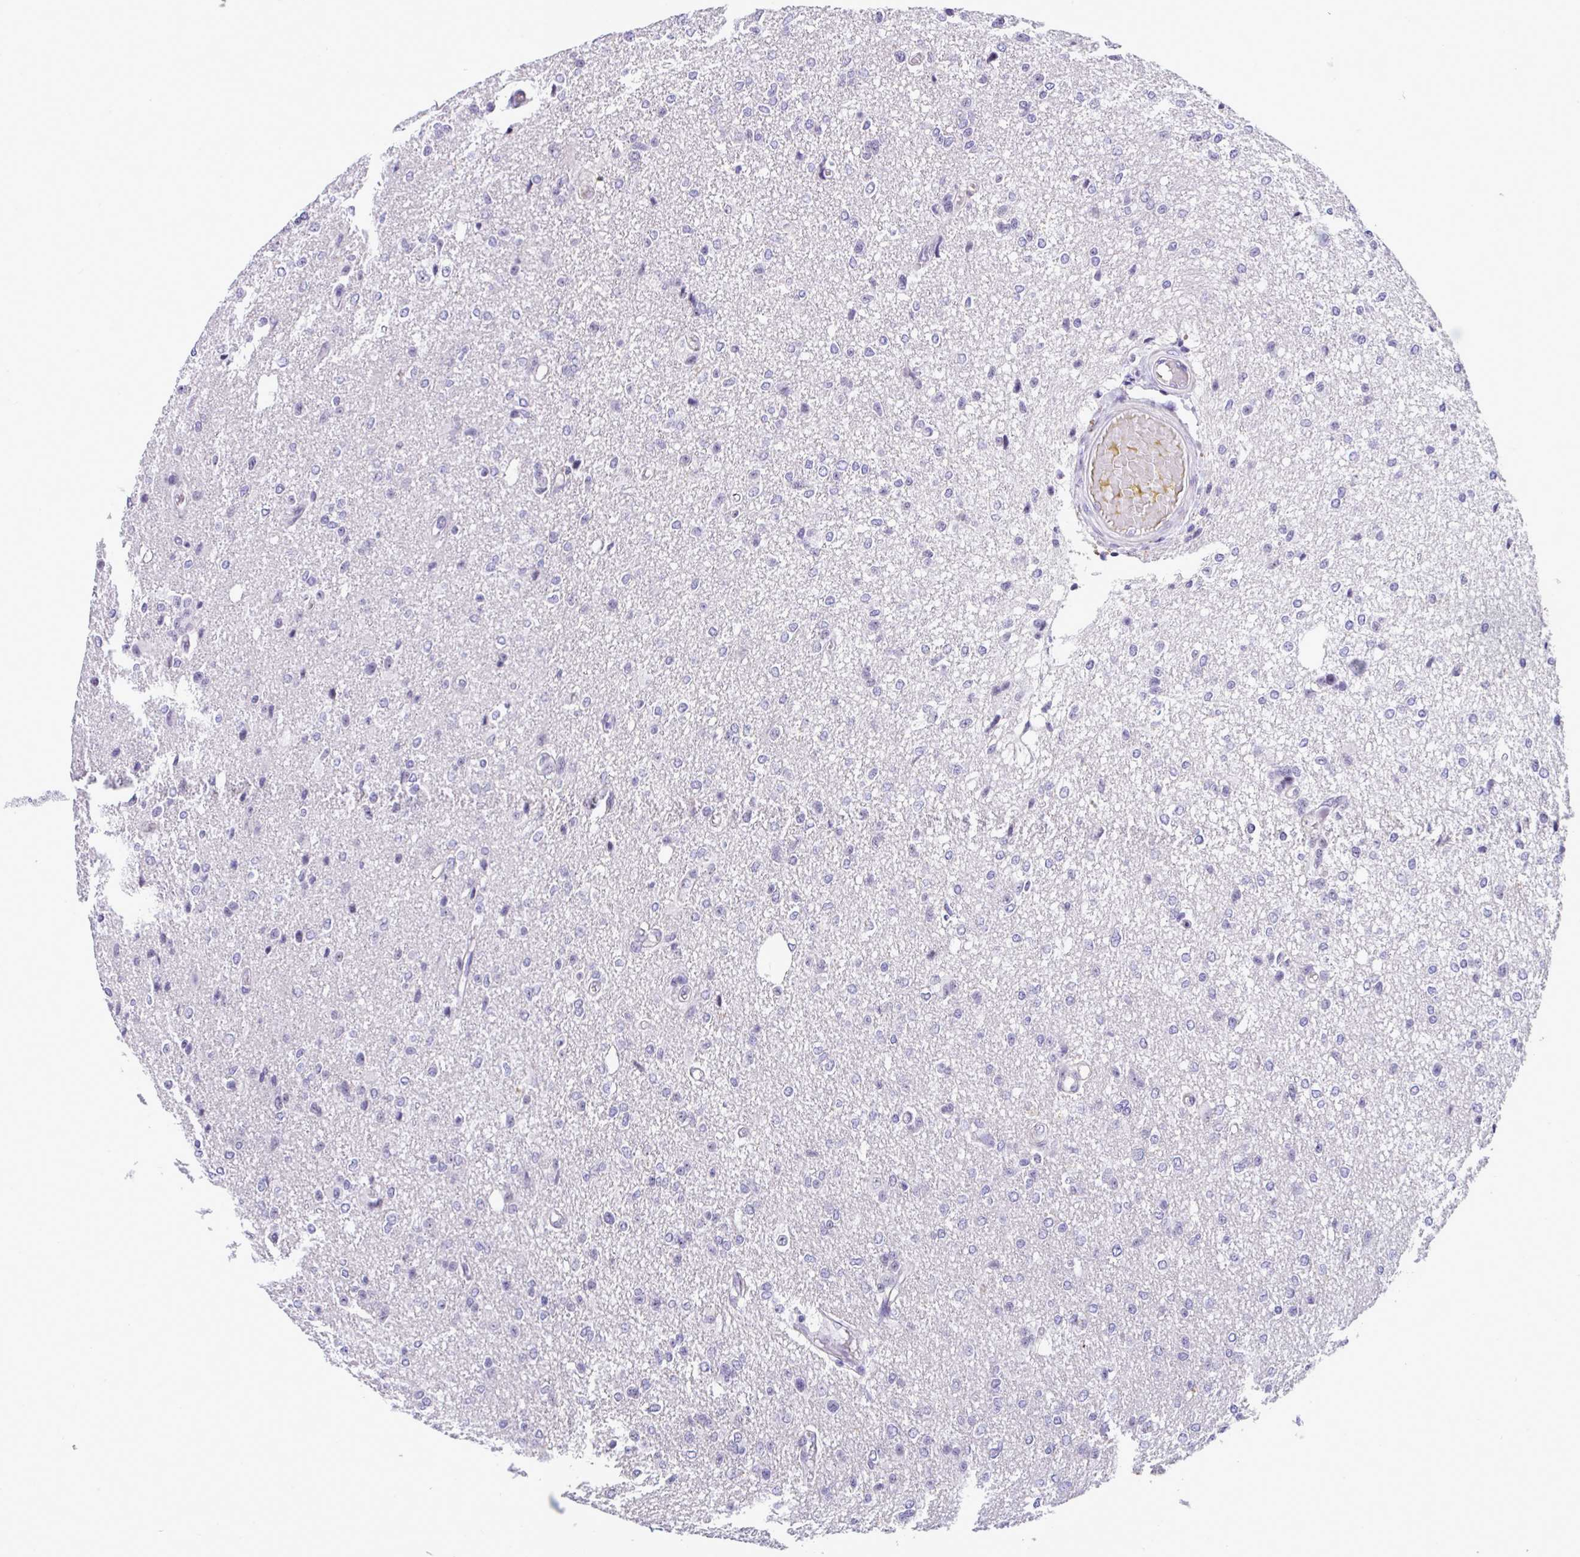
{"staining": {"intensity": "negative", "quantity": "none", "location": "none"}, "tissue": "glioma", "cell_type": "Tumor cells", "image_type": "cancer", "snomed": [{"axis": "morphology", "description": "Glioma, malignant, Low grade"}, {"axis": "topography", "description": "Brain"}], "caption": "The histopathology image shows no significant staining in tumor cells of malignant glioma (low-grade). (DAB (3,3'-diaminobenzidine) immunohistochemistry visualized using brightfield microscopy, high magnification).", "gene": "YBX2", "patient": {"sex": "male", "age": 26}}